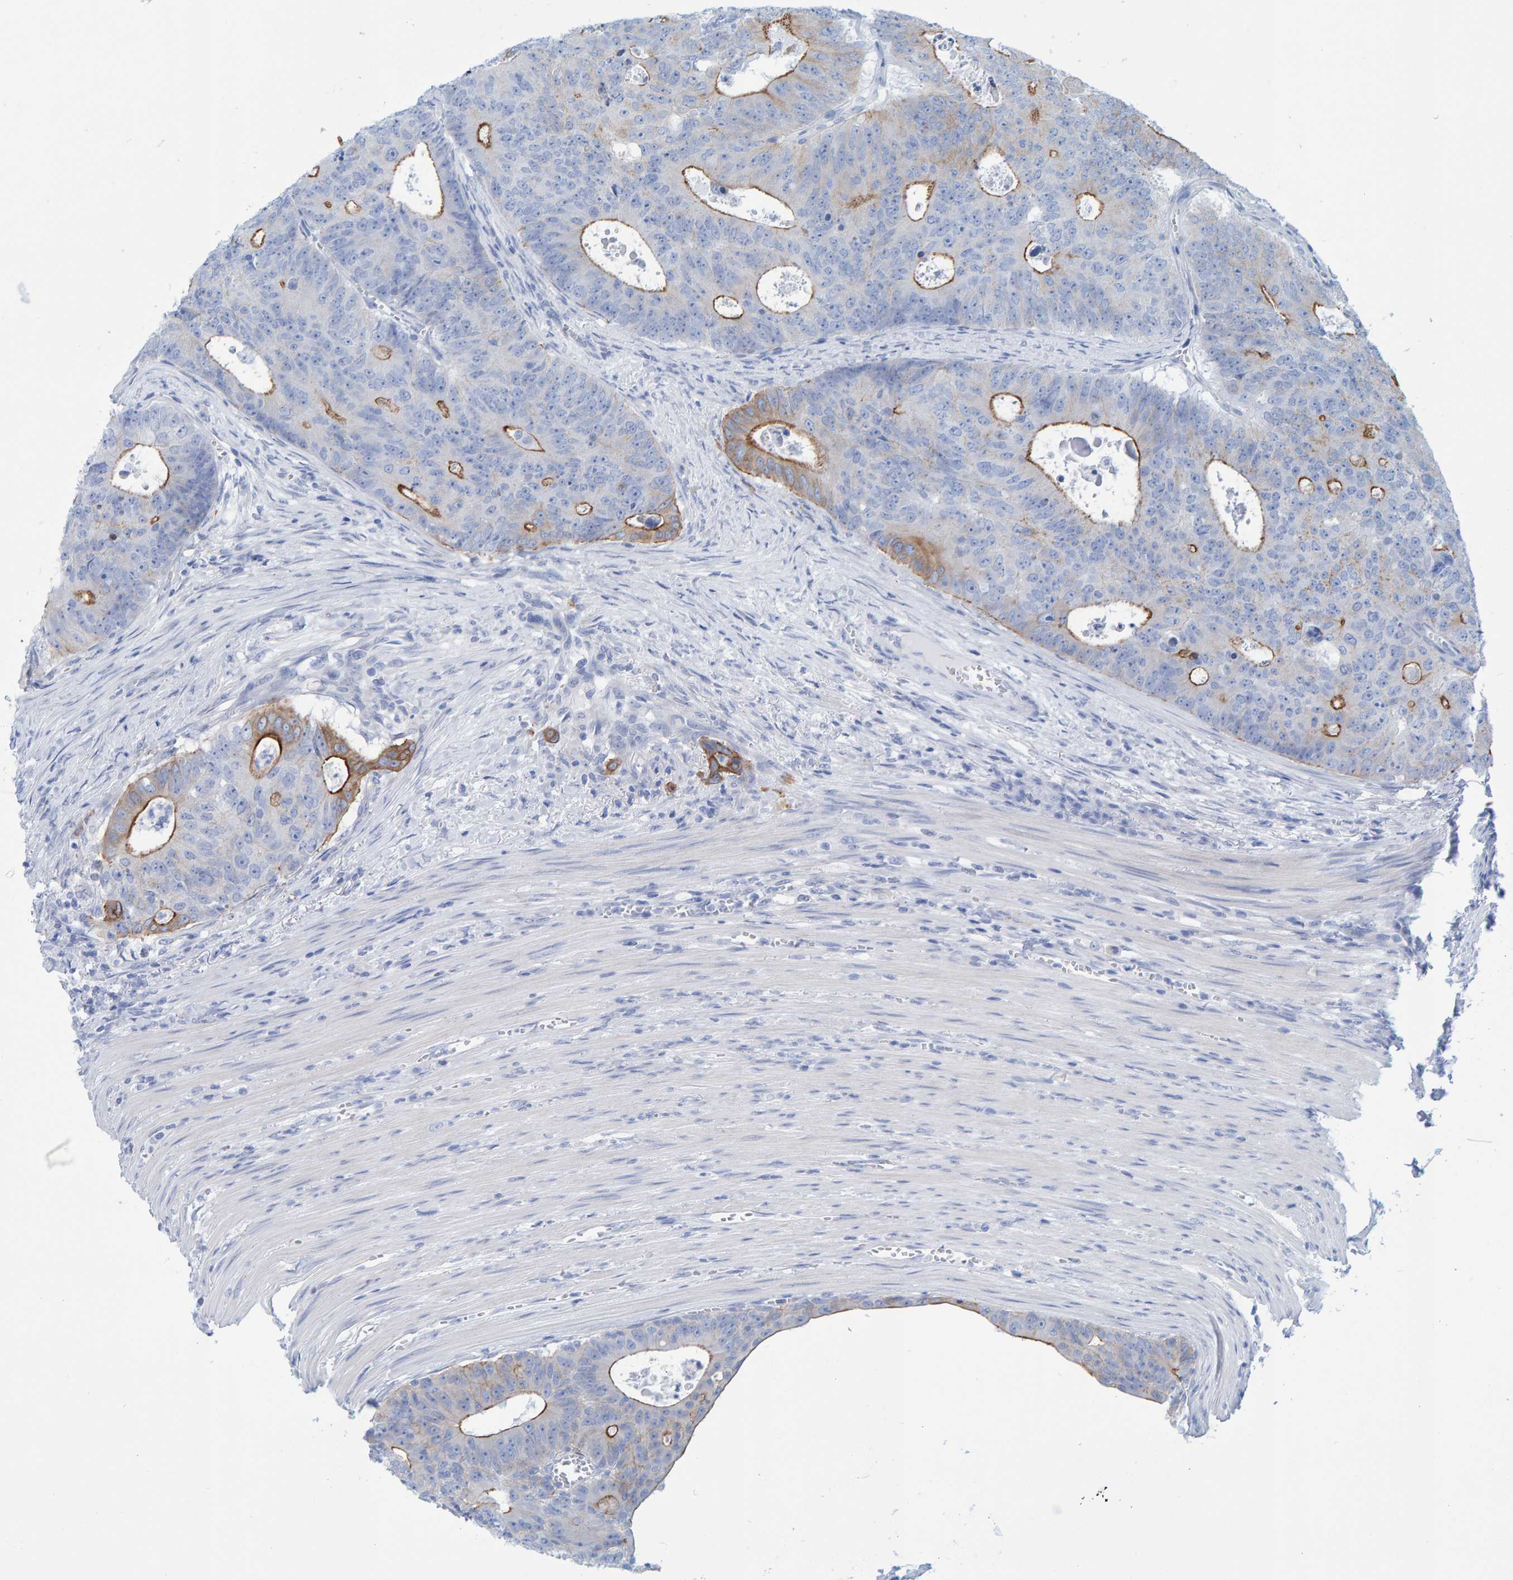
{"staining": {"intensity": "moderate", "quantity": "<25%", "location": "cytoplasmic/membranous"}, "tissue": "colorectal cancer", "cell_type": "Tumor cells", "image_type": "cancer", "snomed": [{"axis": "morphology", "description": "Adenocarcinoma, NOS"}, {"axis": "topography", "description": "Colon"}], "caption": "There is low levels of moderate cytoplasmic/membranous staining in tumor cells of adenocarcinoma (colorectal), as demonstrated by immunohistochemical staining (brown color).", "gene": "JAKMIP3", "patient": {"sex": "male", "age": 87}}